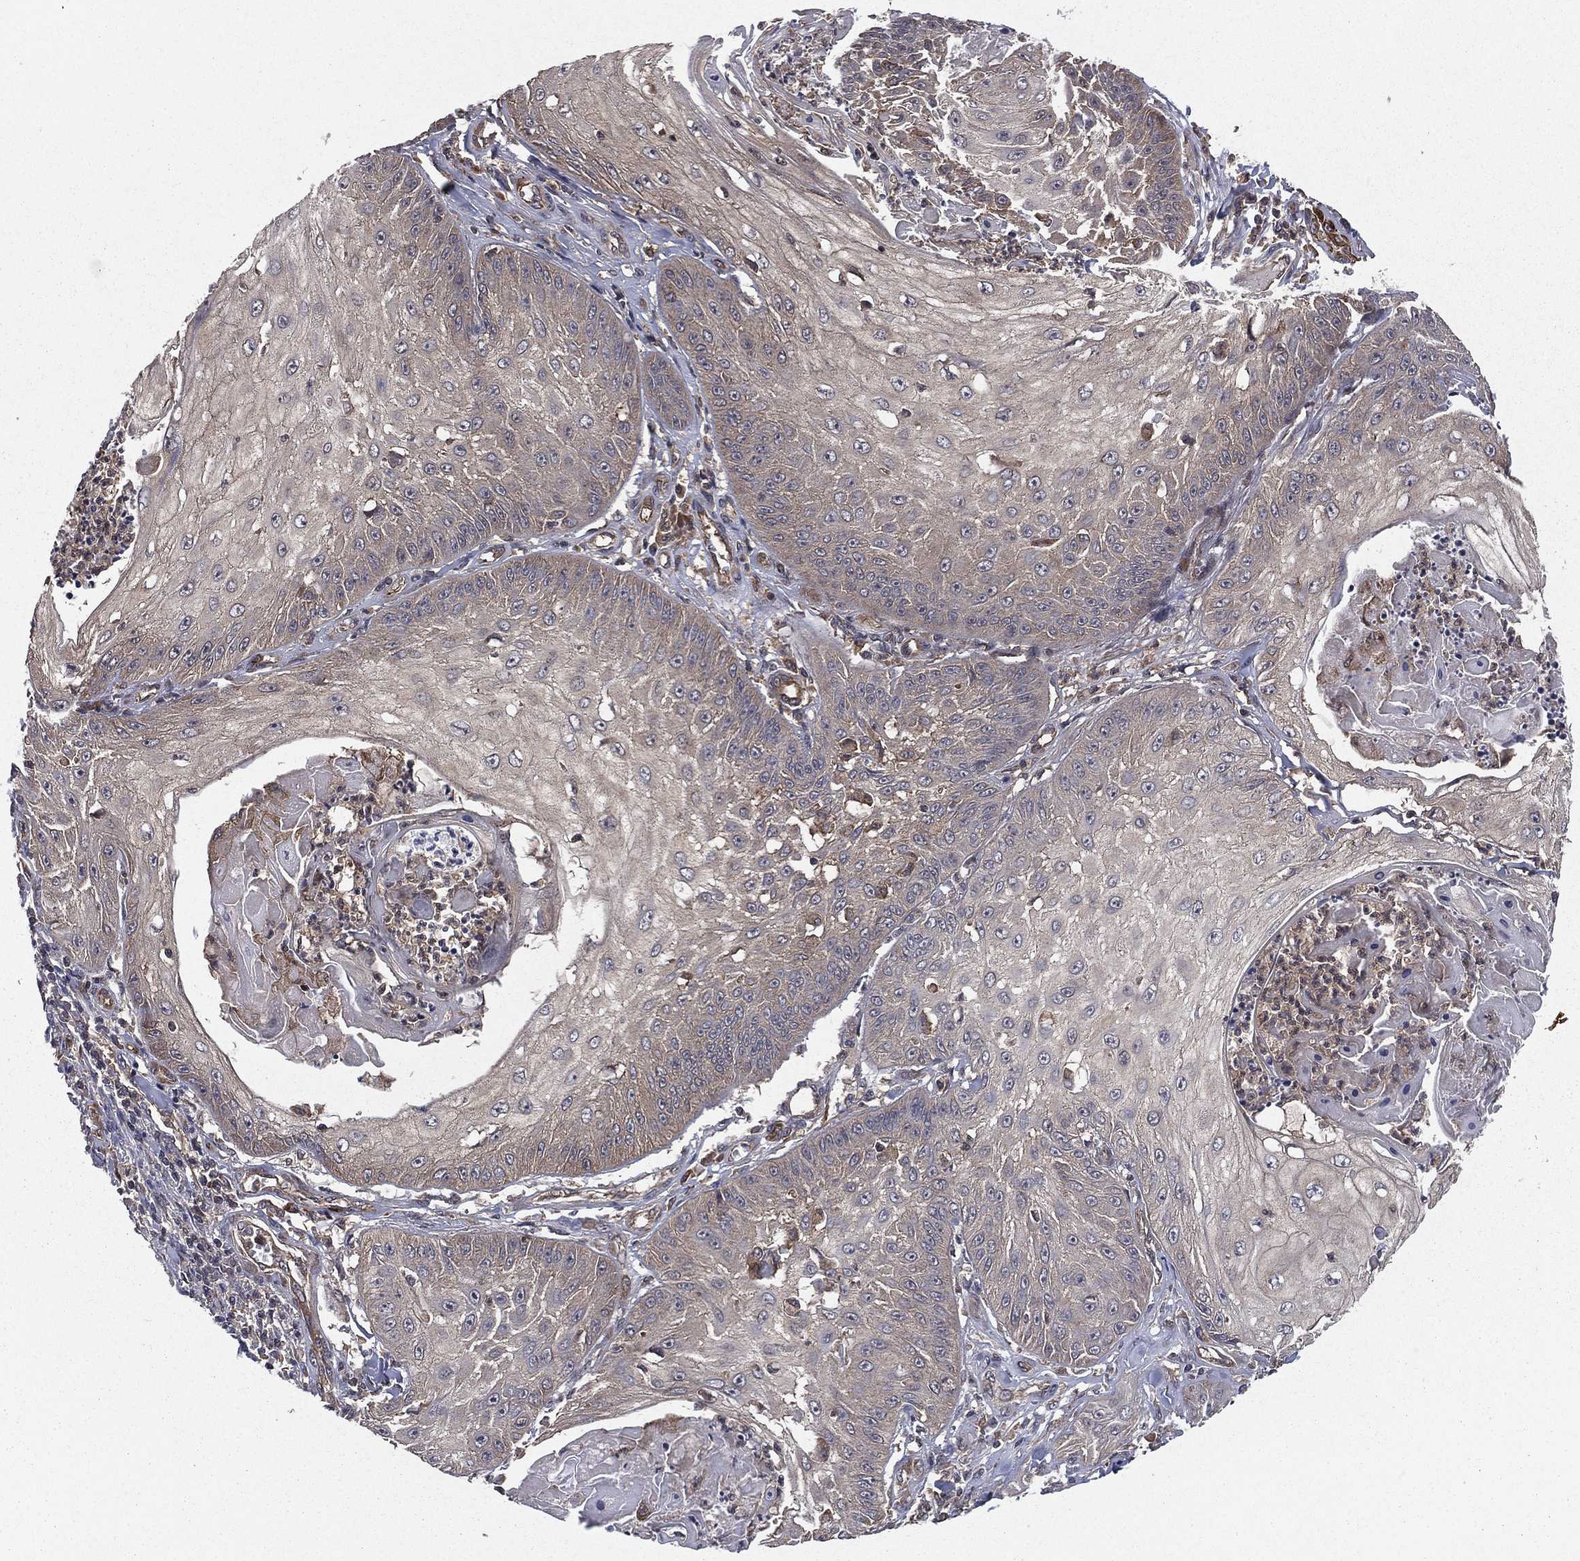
{"staining": {"intensity": "negative", "quantity": "none", "location": "none"}, "tissue": "skin cancer", "cell_type": "Tumor cells", "image_type": "cancer", "snomed": [{"axis": "morphology", "description": "Squamous cell carcinoma, NOS"}, {"axis": "topography", "description": "Skin"}], "caption": "Skin squamous cell carcinoma stained for a protein using IHC exhibits no expression tumor cells.", "gene": "CERT1", "patient": {"sex": "male", "age": 70}}